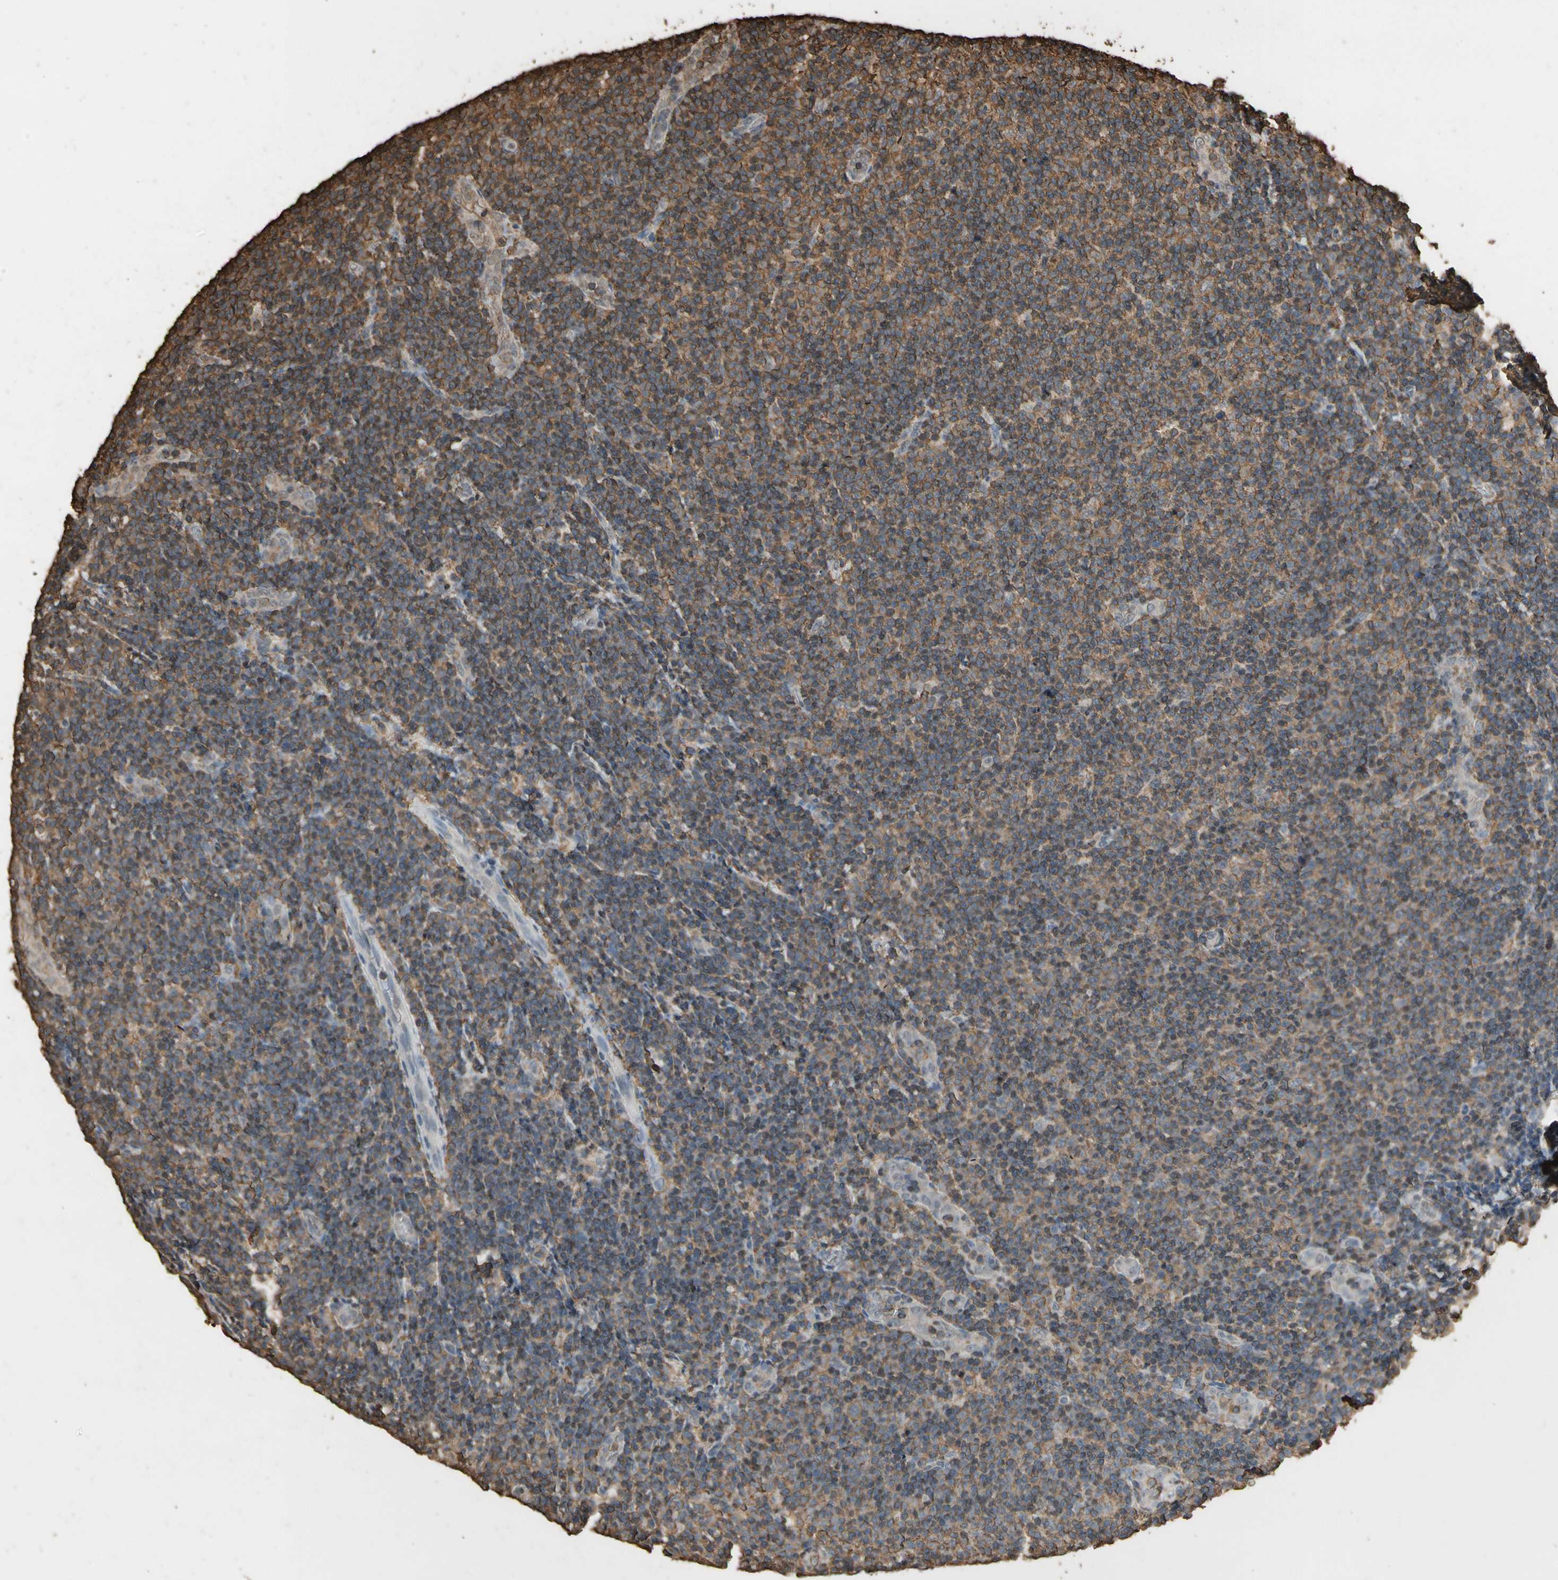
{"staining": {"intensity": "moderate", "quantity": ">75%", "location": "cytoplasmic/membranous"}, "tissue": "lymphoma", "cell_type": "Tumor cells", "image_type": "cancer", "snomed": [{"axis": "morphology", "description": "Malignant lymphoma, non-Hodgkin's type, Low grade"}, {"axis": "topography", "description": "Lymph node"}], "caption": "About >75% of tumor cells in human low-grade malignant lymphoma, non-Hodgkin's type show moderate cytoplasmic/membranous protein expression as visualized by brown immunohistochemical staining.", "gene": "TNFSF13B", "patient": {"sex": "male", "age": 83}}